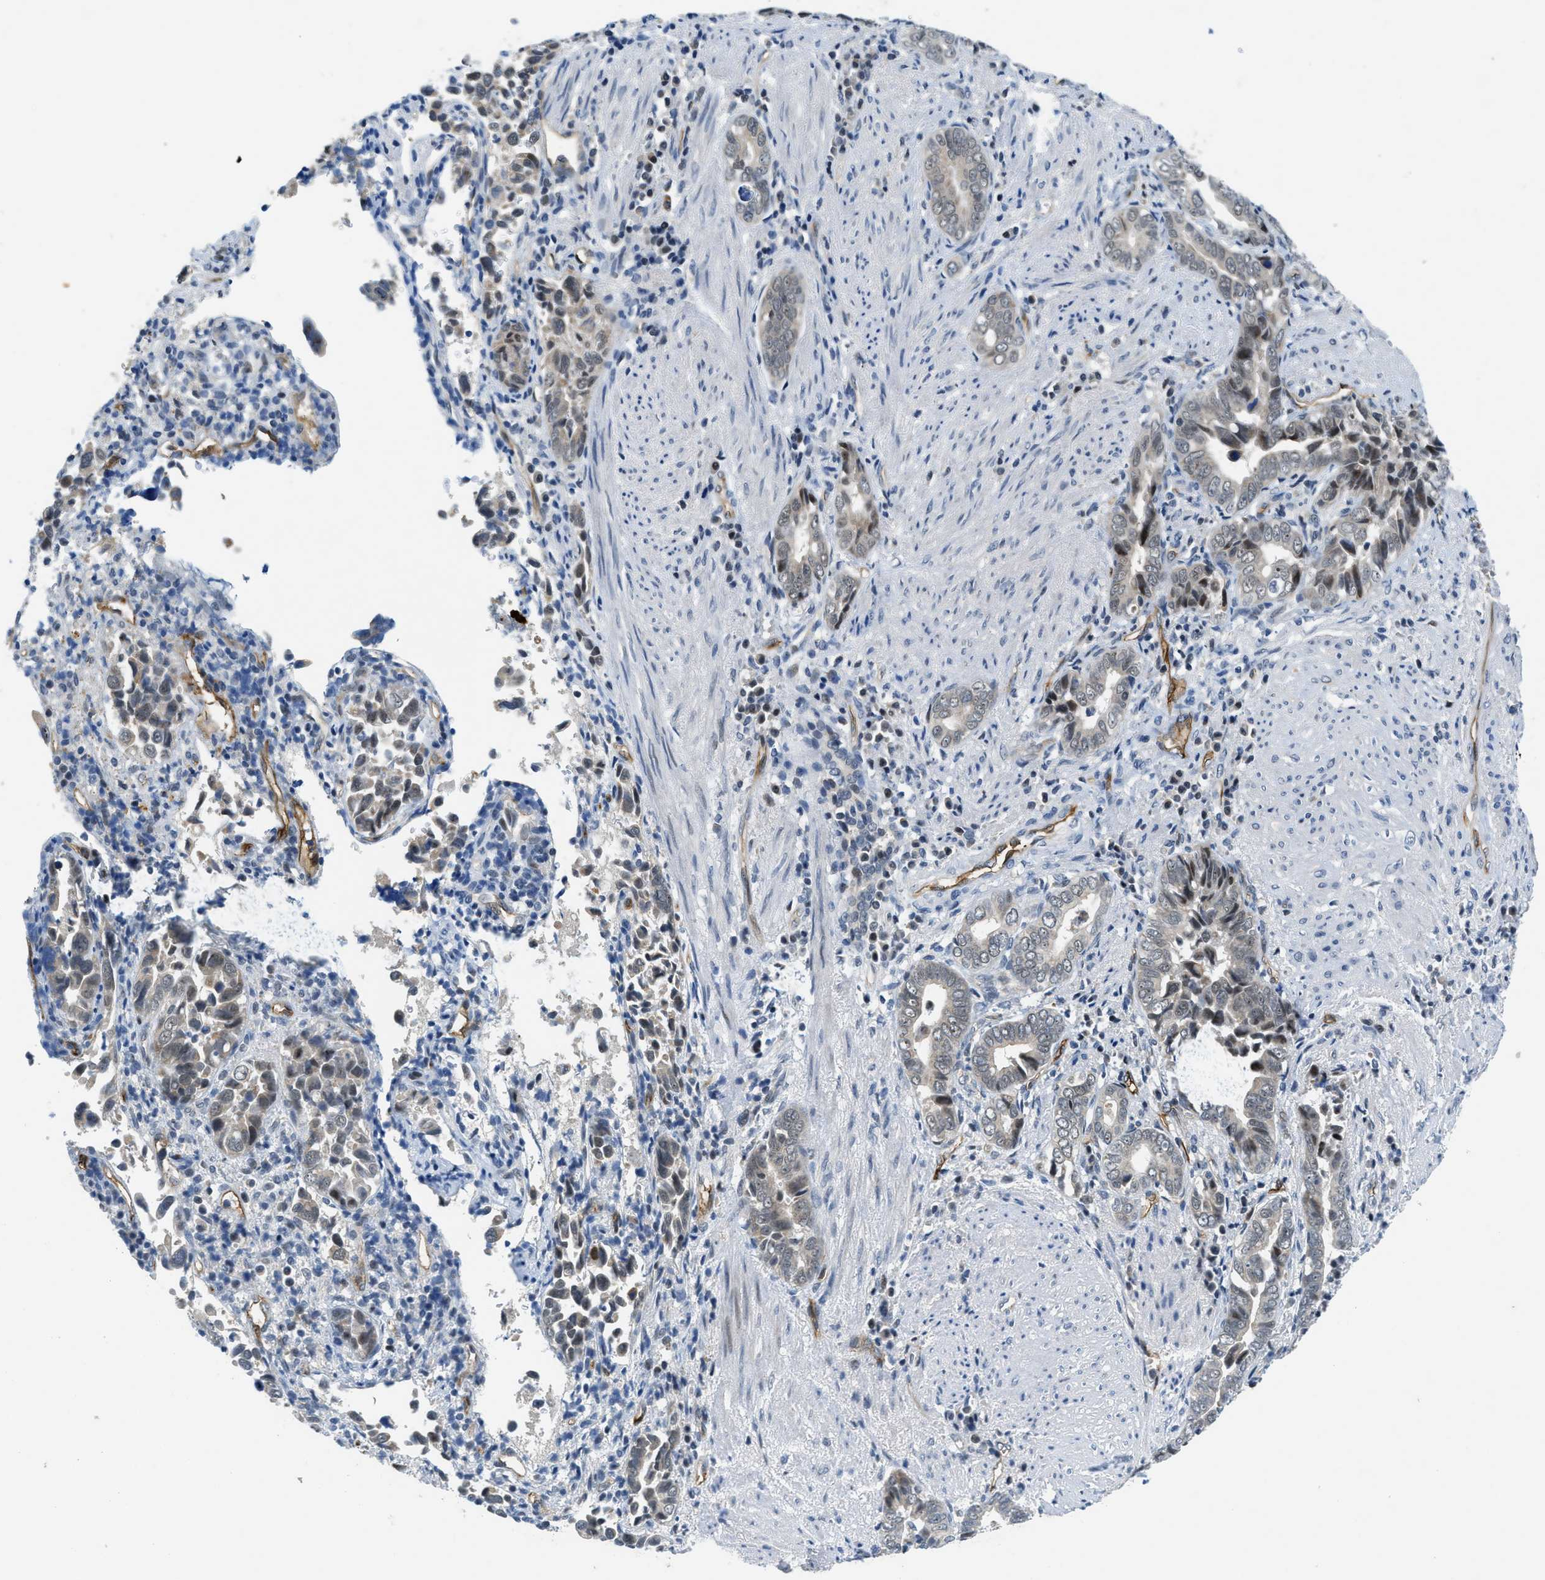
{"staining": {"intensity": "negative", "quantity": "none", "location": "none"}, "tissue": "liver cancer", "cell_type": "Tumor cells", "image_type": "cancer", "snomed": [{"axis": "morphology", "description": "Cholangiocarcinoma"}, {"axis": "topography", "description": "Liver"}], "caption": "There is no significant expression in tumor cells of liver cancer (cholangiocarcinoma).", "gene": "SLCO2A1", "patient": {"sex": "female", "age": 79}}